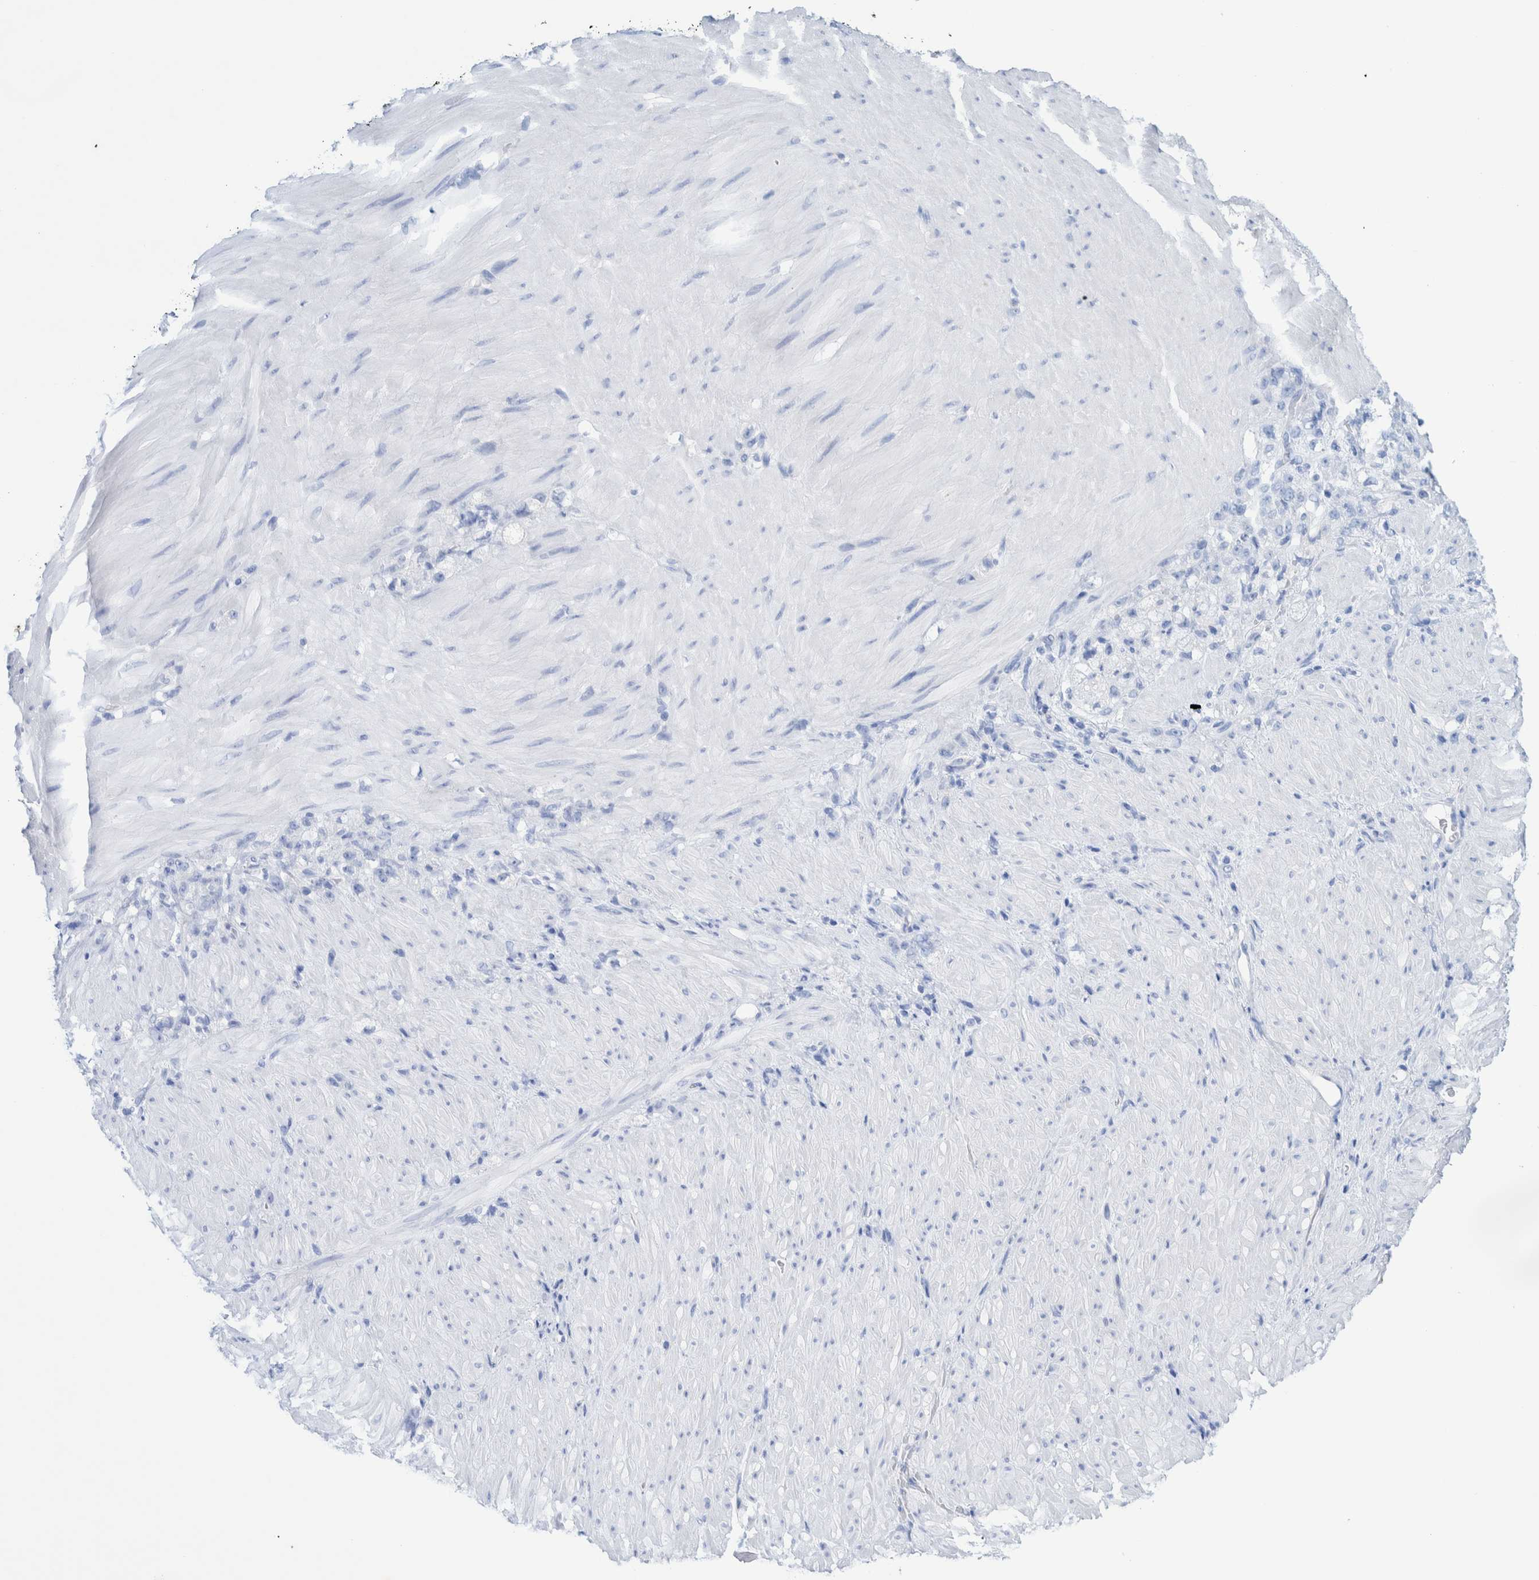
{"staining": {"intensity": "negative", "quantity": "none", "location": "none"}, "tissue": "stomach cancer", "cell_type": "Tumor cells", "image_type": "cancer", "snomed": [{"axis": "morphology", "description": "Normal tissue, NOS"}, {"axis": "morphology", "description": "Adenocarcinoma, NOS"}, {"axis": "topography", "description": "Stomach"}], "caption": "Protein analysis of stomach adenocarcinoma shows no significant staining in tumor cells. (DAB IHC with hematoxylin counter stain).", "gene": "PERP", "patient": {"sex": "male", "age": 82}}